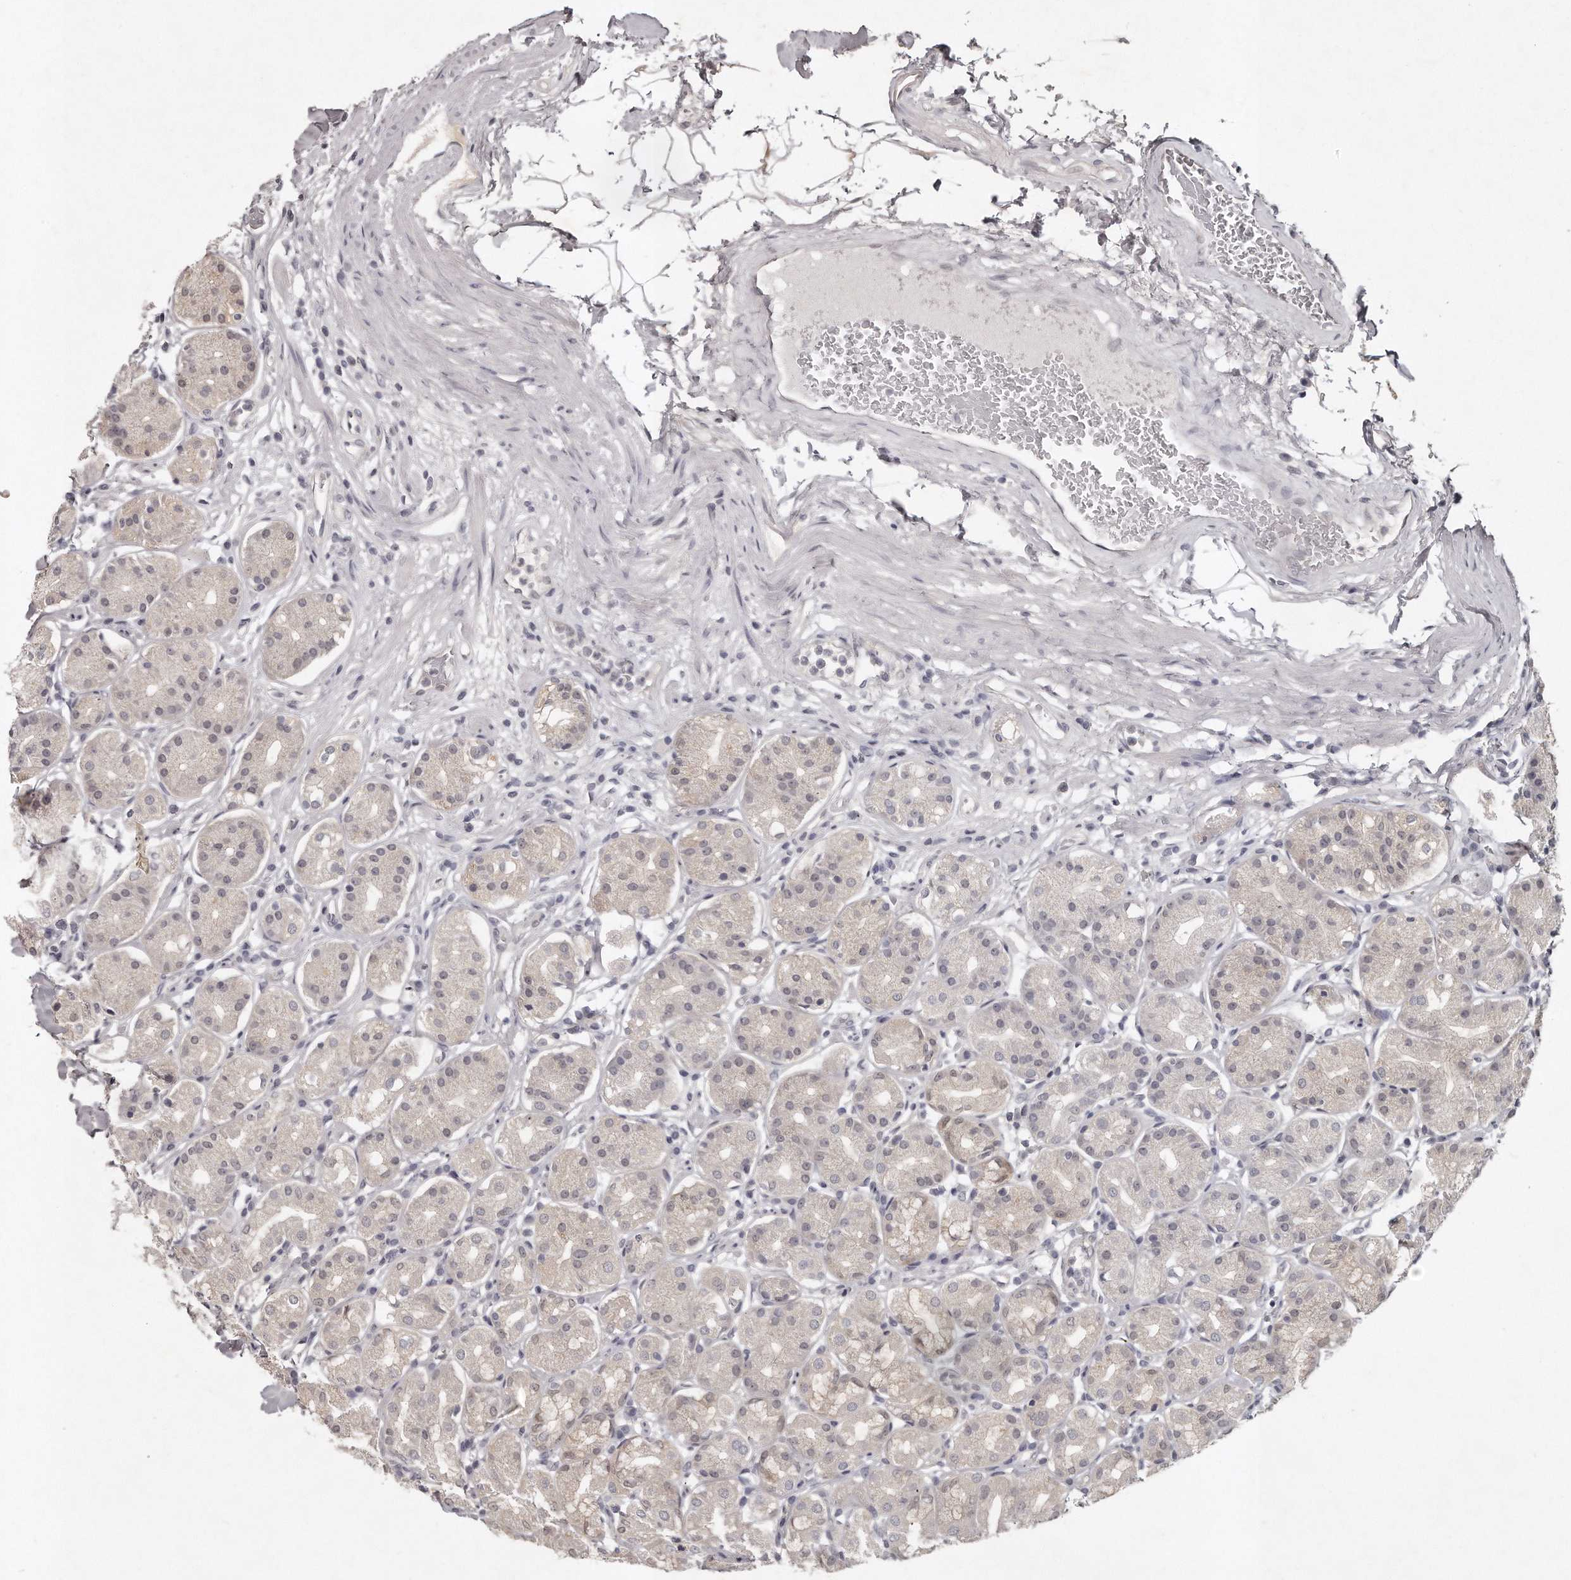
{"staining": {"intensity": "weak", "quantity": "25%-75%", "location": "cytoplasmic/membranous"}, "tissue": "stomach", "cell_type": "Glandular cells", "image_type": "normal", "snomed": [{"axis": "morphology", "description": "Normal tissue, NOS"}, {"axis": "topography", "description": "Stomach"}, {"axis": "topography", "description": "Stomach, lower"}], "caption": "Immunohistochemical staining of unremarkable human stomach reveals low levels of weak cytoplasmic/membranous expression in approximately 25%-75% of glandular cells. The protein is shown in brown color, while the nuclei are stained blue.", "gene": "GGCT", "patient": {"sex": "female", "age": 56}}